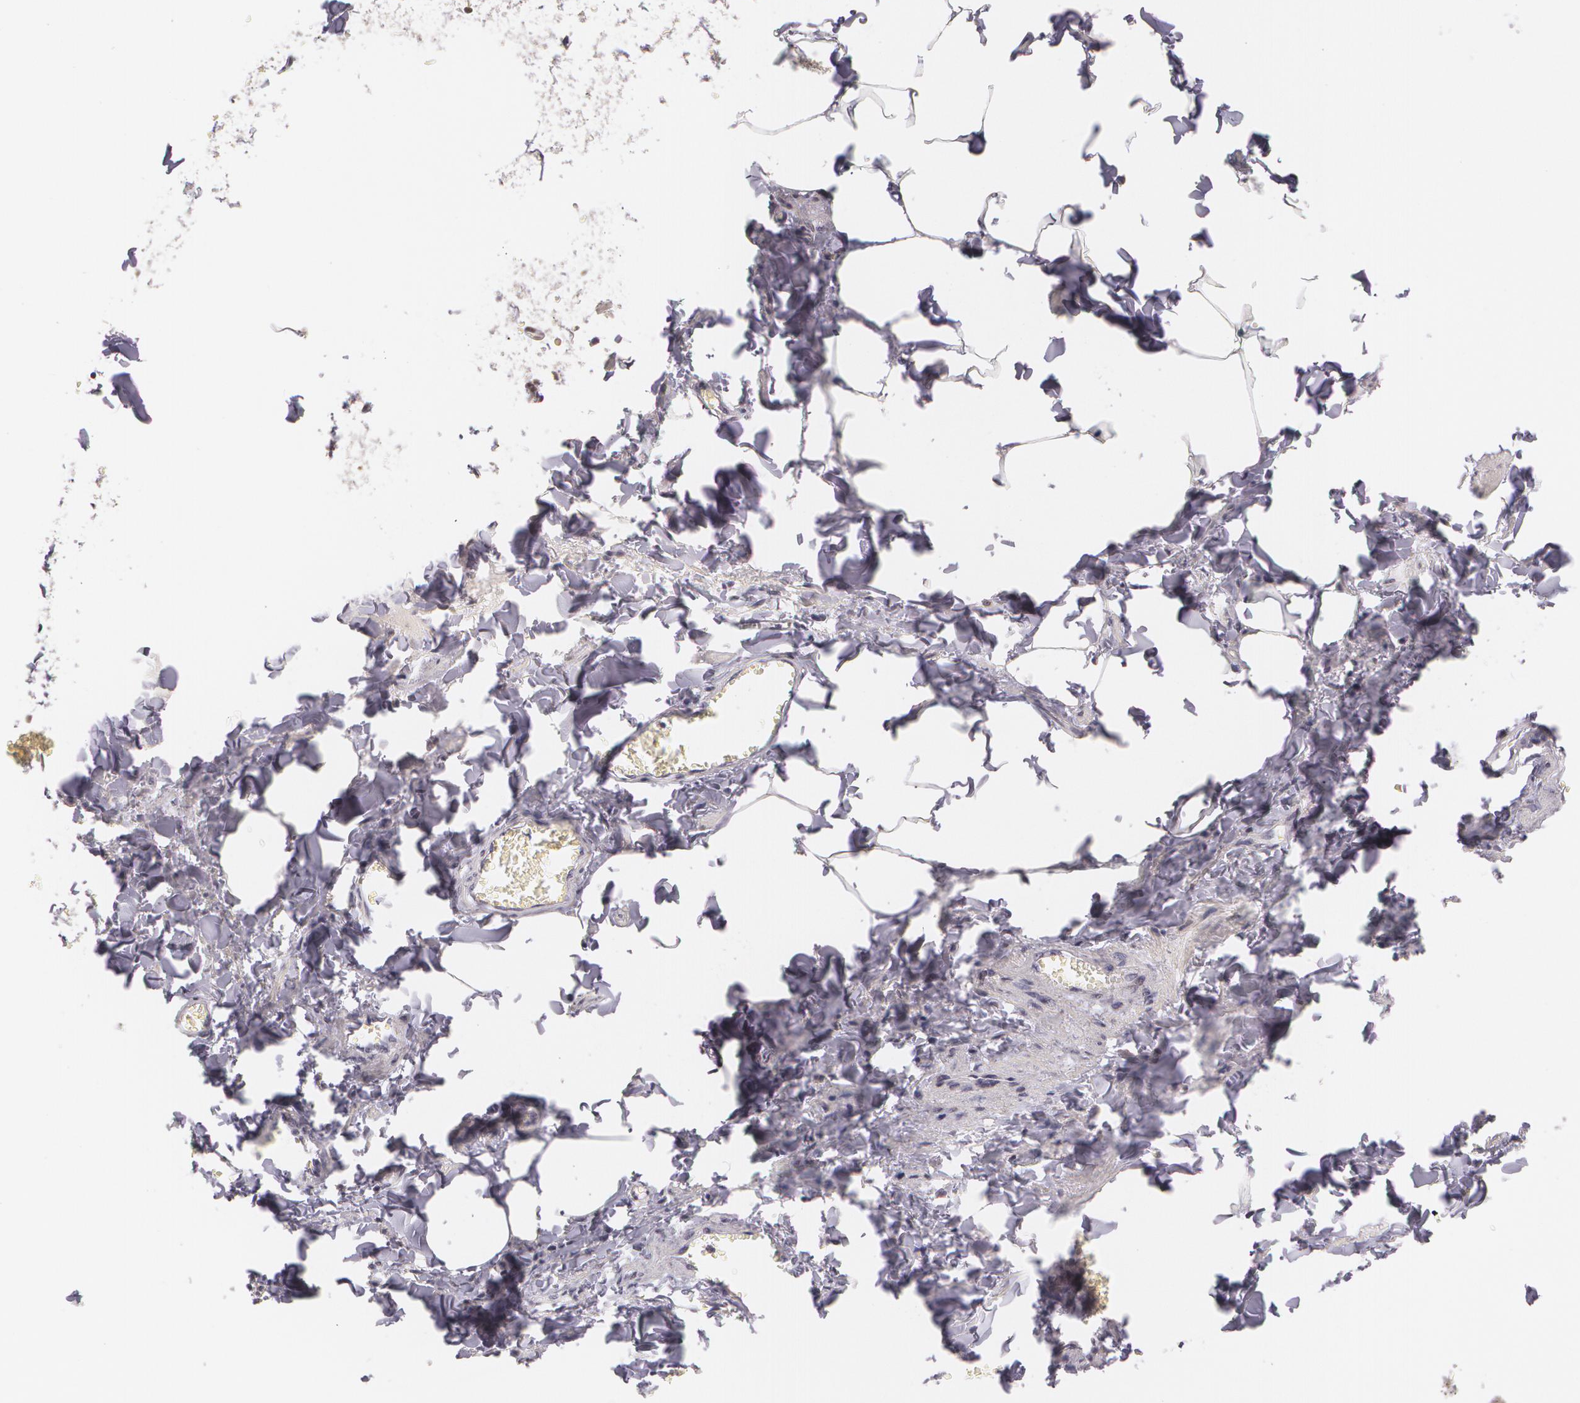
{"staining": {"intensity": "moderate", "quantity": ">75%", "location": "nuclear"}, "tissue": "adipose tissue", "cell_type": "Adipocytes", "image_type": "normal", "snomed": [{"axis": "morphology", "description": "Normal tissue, NOS"}, {"axis": "topography", "description": "Vascular tissue"}], "caption": "An immunohistochemistry micrograph of normal tissue is shown. Protein staining in brown highlights moderate nuclear positivity in adipose tissue within adipocytes.", "gene": "ALX1", "patient": {"sex": "male", "age": 41}}